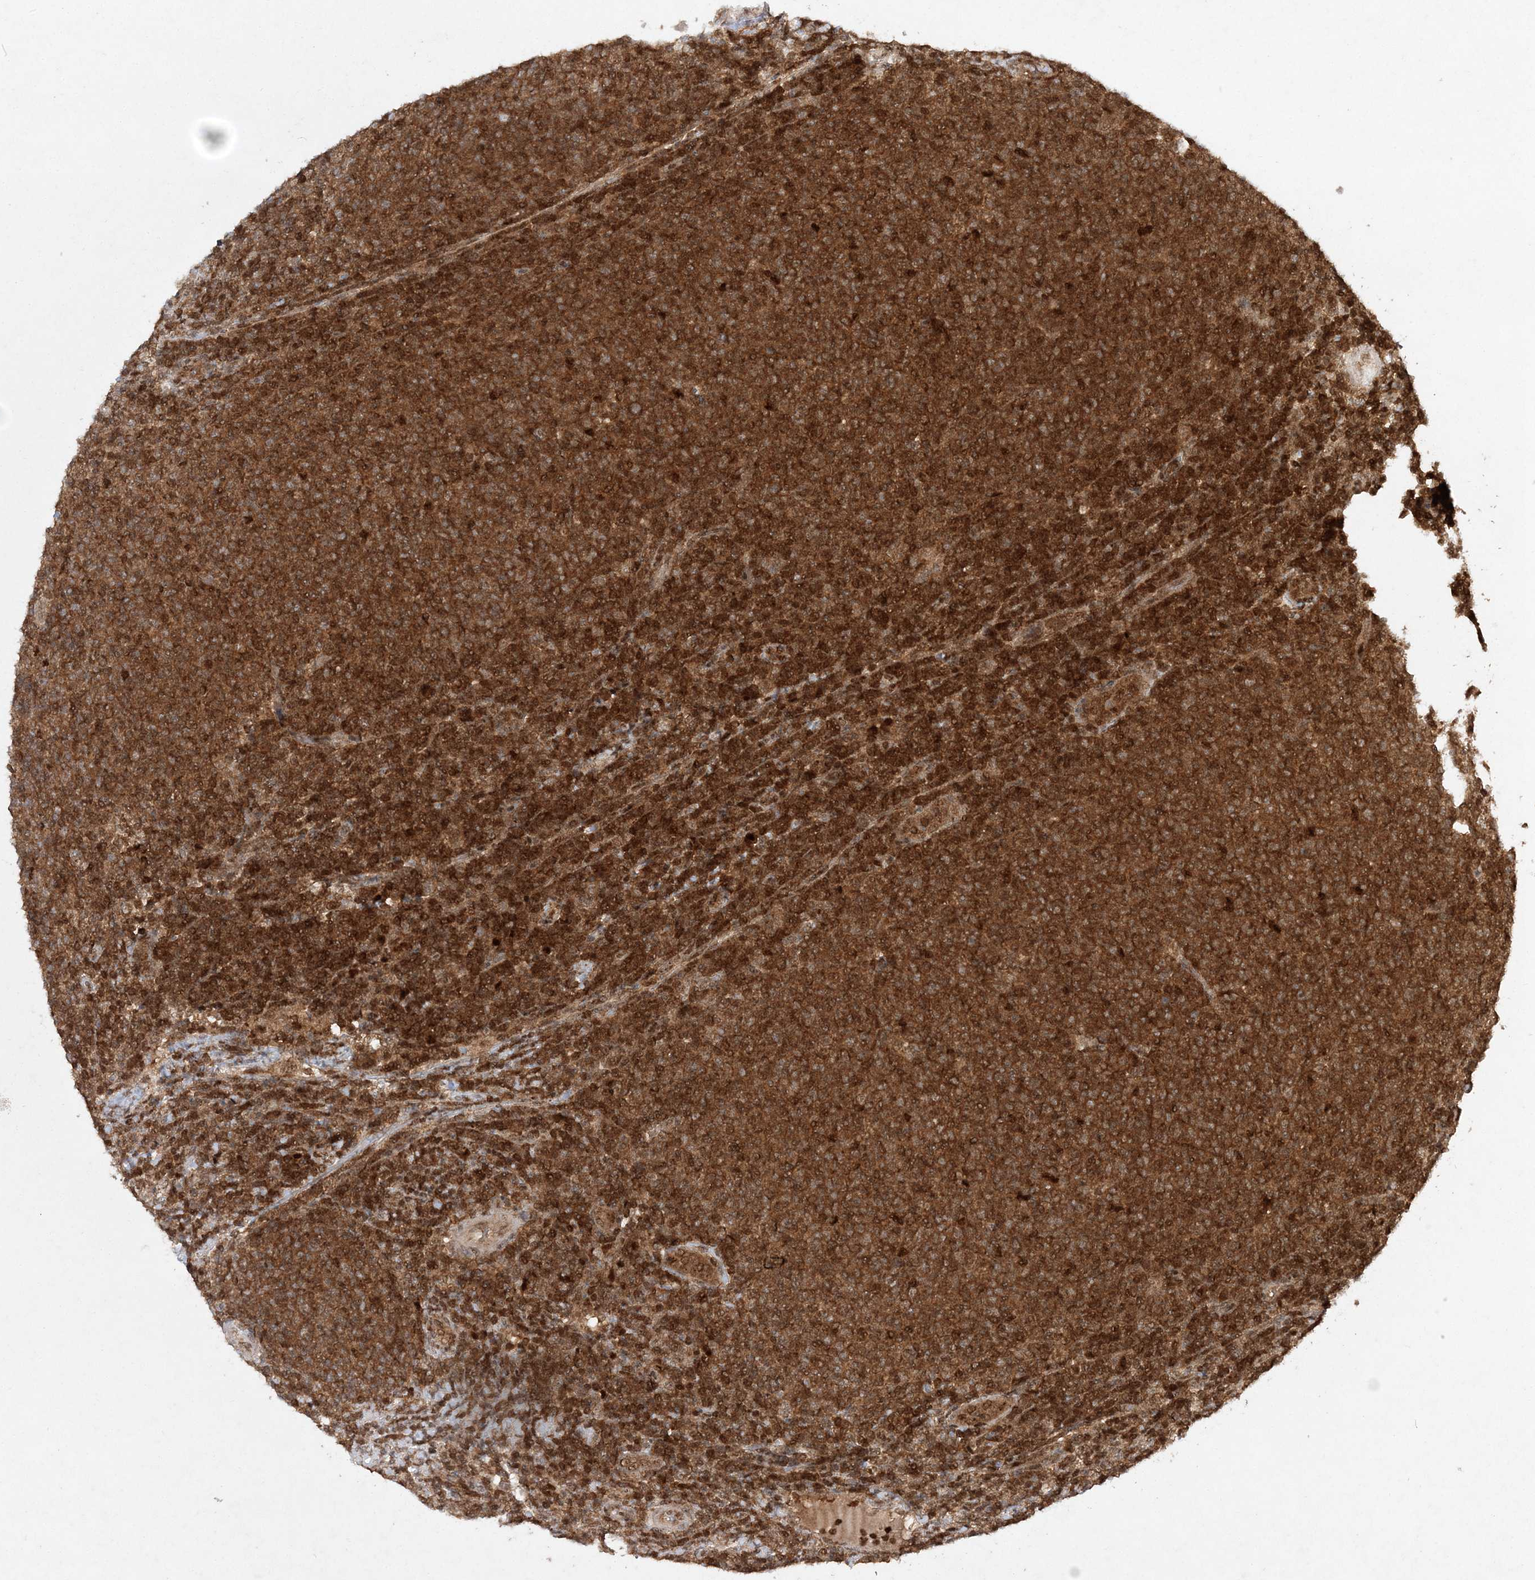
{"staining": {"intensity": "strong", "quantity": ">75%", "location": "cytoplasmic/membranous,nuclear"}, "tissue": "lymphoma", "cell_type": "Tumor cells", "image_type": "cancer", "snomed": [{"axis": "morphology", "description": "Malignant lymphoma, non-Hodgkin's type, Low grade"}, {"axis": "topography", "description": "Lymph node"}], "caption": "DAB immunohistochemical staining of lymphoma demonstrates strong cytoplasmic/membranous and nuclear protein expression in about >75% of tumor cells. The protein is stained brown, and the nuclei are stained in blue (DAB (3,3'-diaminobenzidine) IHC with brightfield microscopy, high magnification).", "gene": "NIF3L1", "patient": {"sex": "male", "age": 66}}